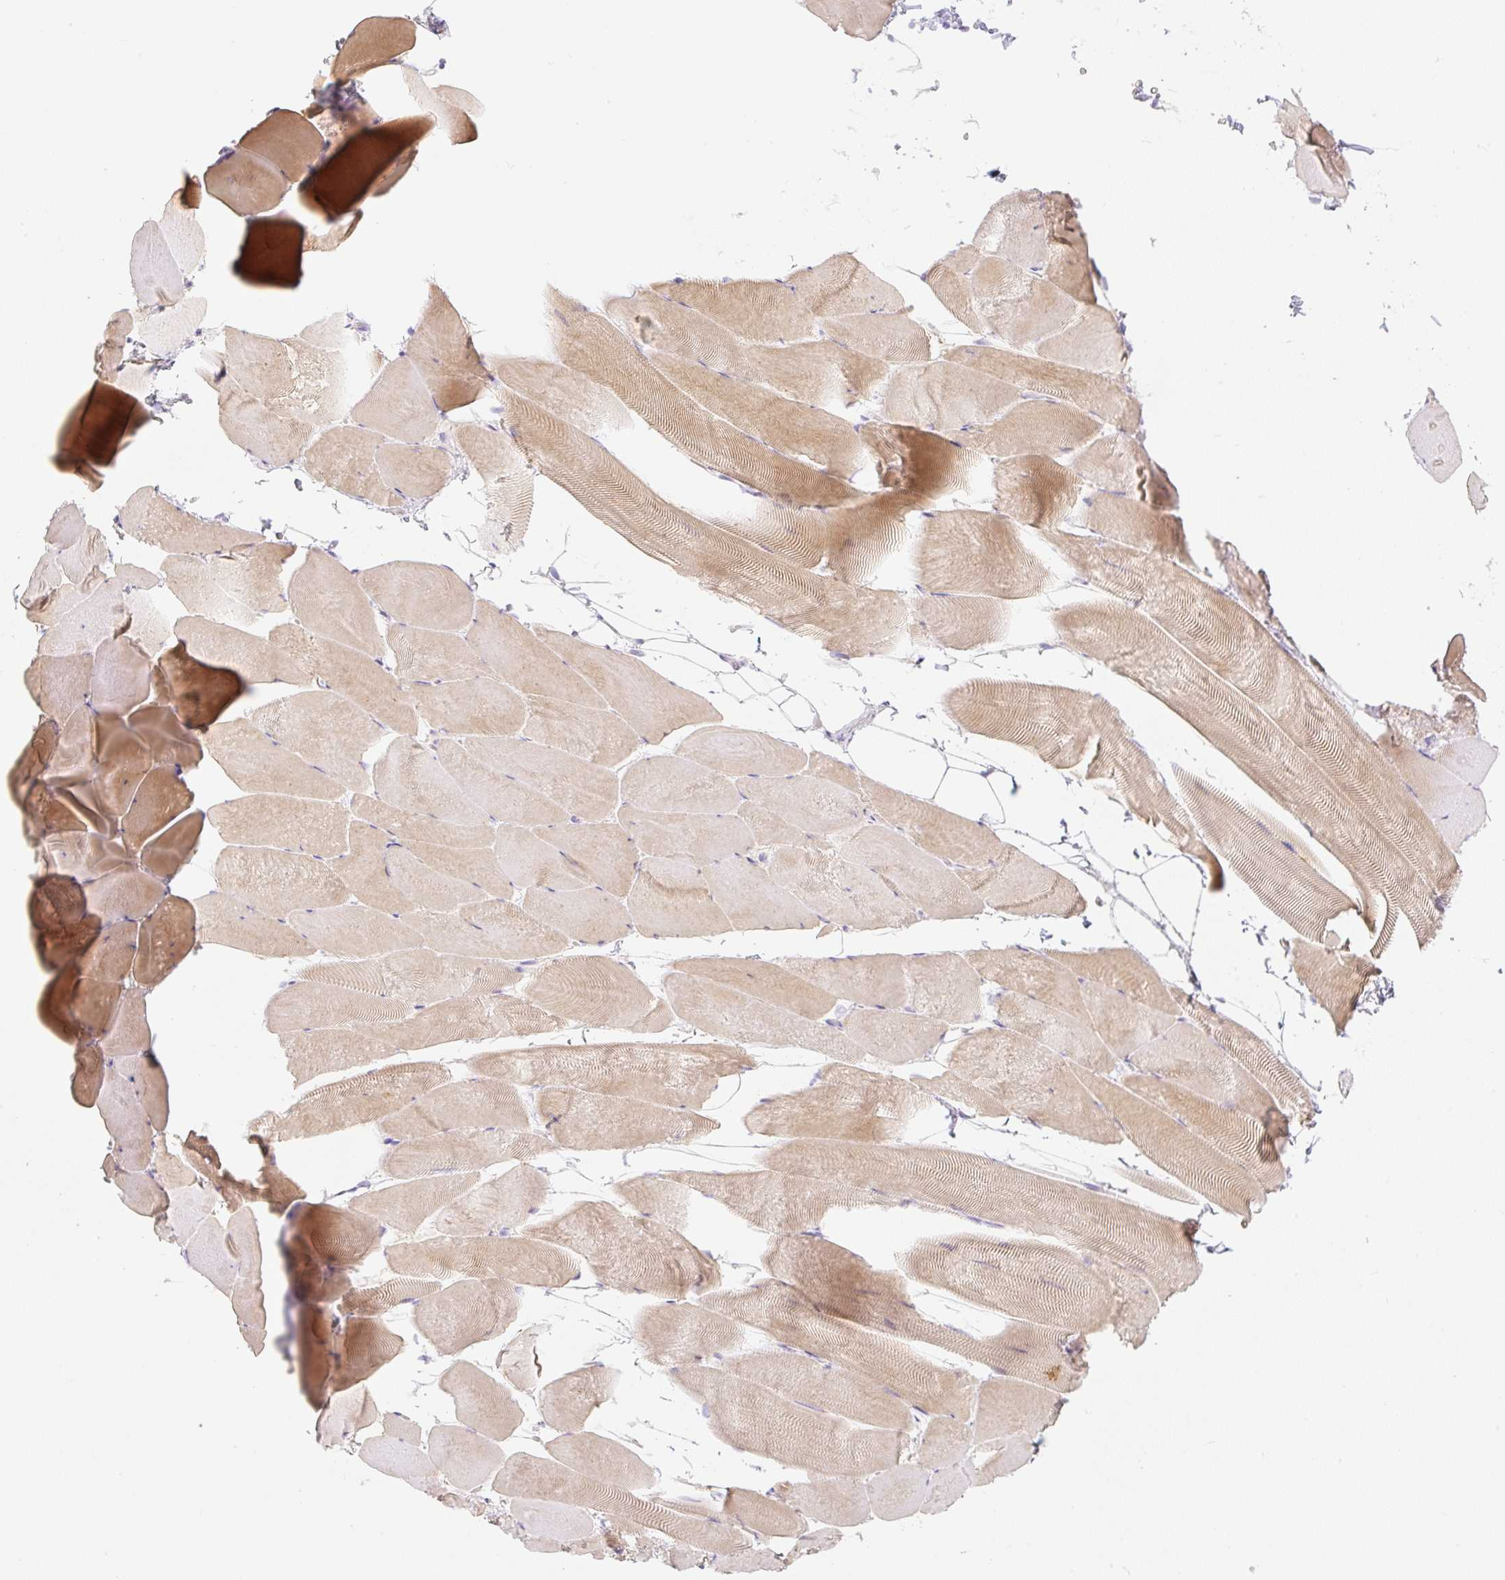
{"staining": {"intensity": "weak", "quantity": "25%-75%", "location": "cytoplasmic/membranous"}, "tissue": "skeletal muscle", "cell_type": "Myocytes", "image_type": "normal", "snomed": [{"axis": "morphology", "description": "Normal tissue, NOS"}, {"axis": "topography", "description": "Skeletal muscle"}], "caption": "Immunohistochemistry (IHC) histopathology image of normal skeletal muscle: skeletal muscle stained using immunohistochemistry shows low levels of weak protein expression localized specifically in the cytoplasmic/membranous of myocytes, appearing as a cytoplasmic/membranous brown color.", "gene": "MIA2", "patient": {"sex": "female", "age": 64}}